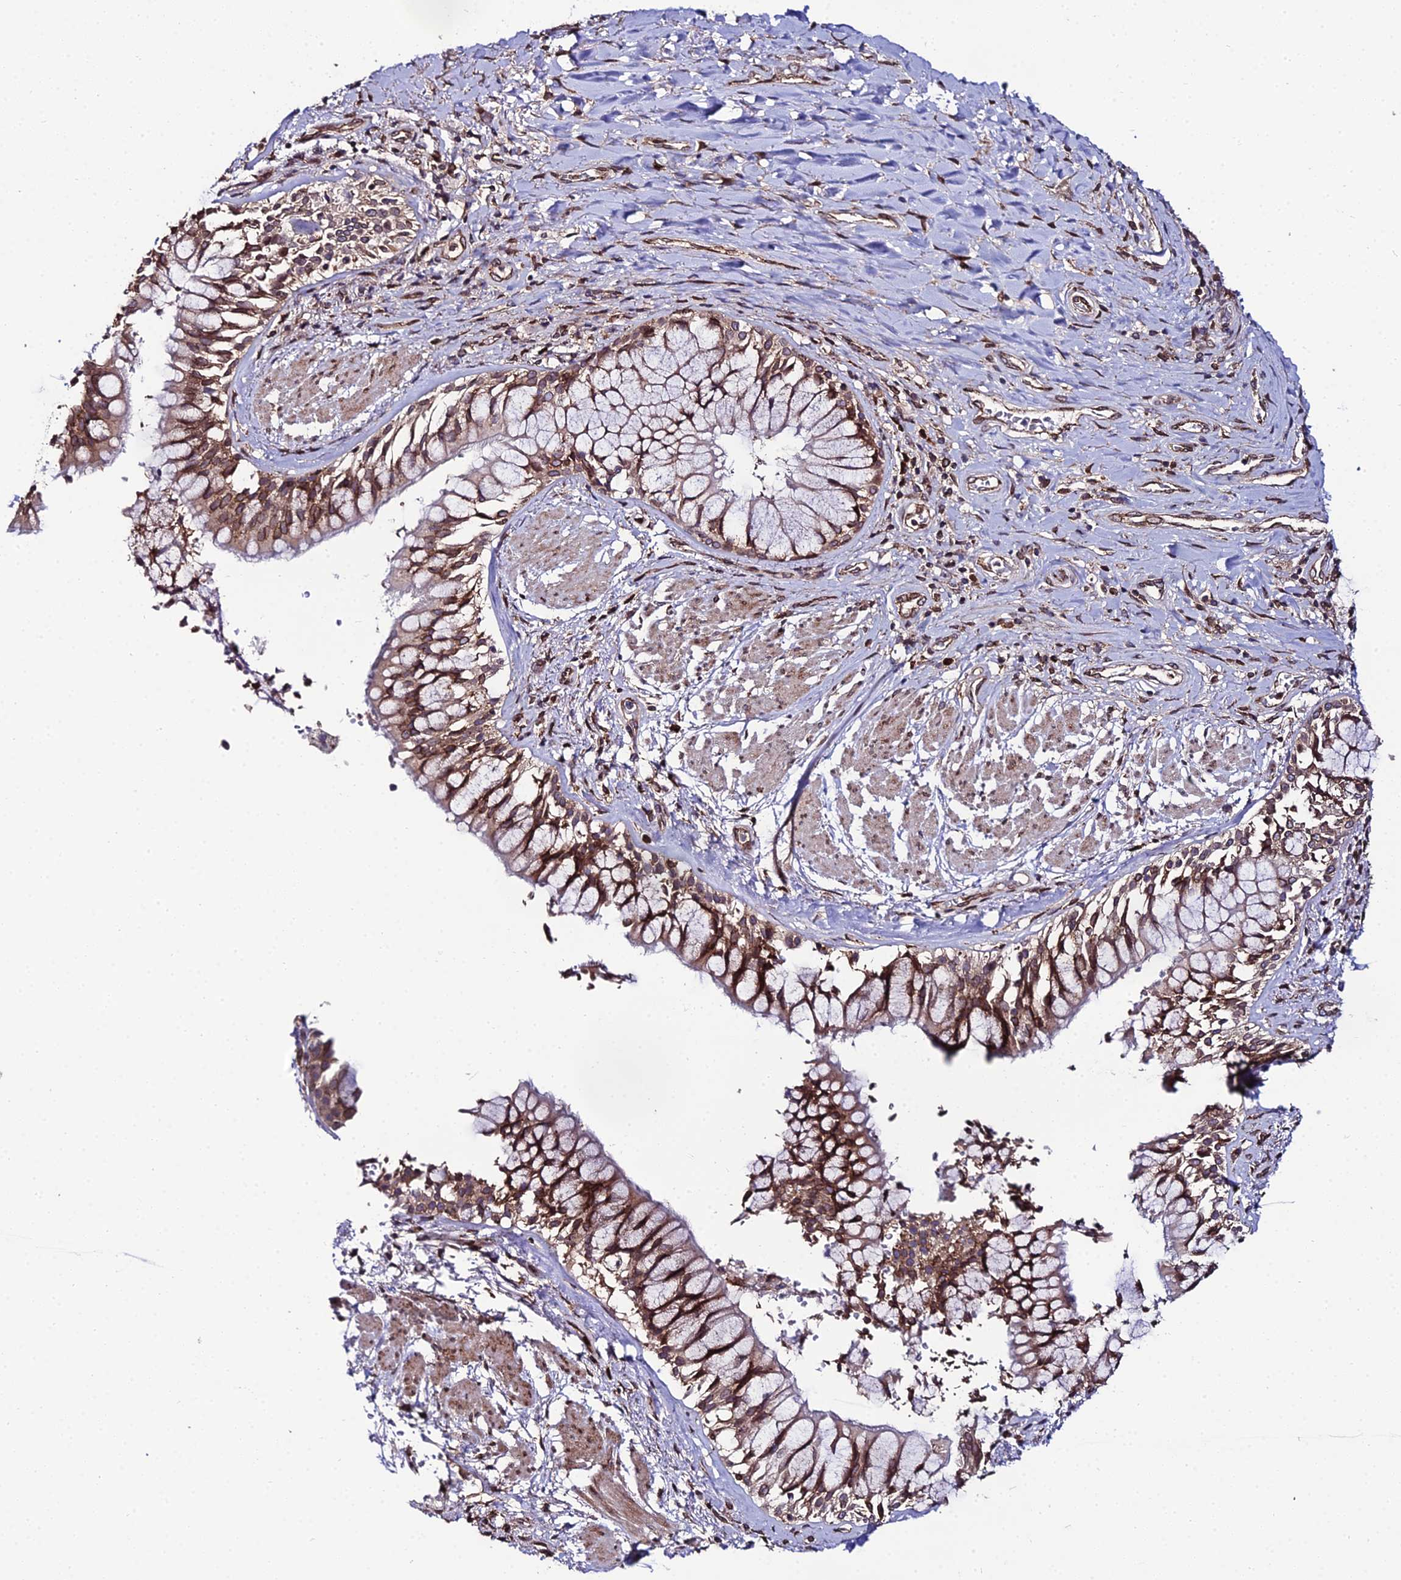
{"staining": {"intensity": "negative", "quantity": "none", "location": "none"}, "tissue": "adipose tissue", "cell_type": "Adipocytes", "image_type": "normal", "snomed": [{"axis": "morphology", "description": "Normal tissue, NOS"}, {"axis": "morphology", "description": "Squamous cell carcinoma, NOS"}, {"axis": "topography", "description": "Bronchus"}, {"axis": "topography", "description": "Lung"}], "caption": "This is an immunohistochemistry (IHC) image of normal adipose tissue. There is no positivity in adipocytes.", "gene": "DDX19A", "patient": {"sex": "male", "age": 64}}